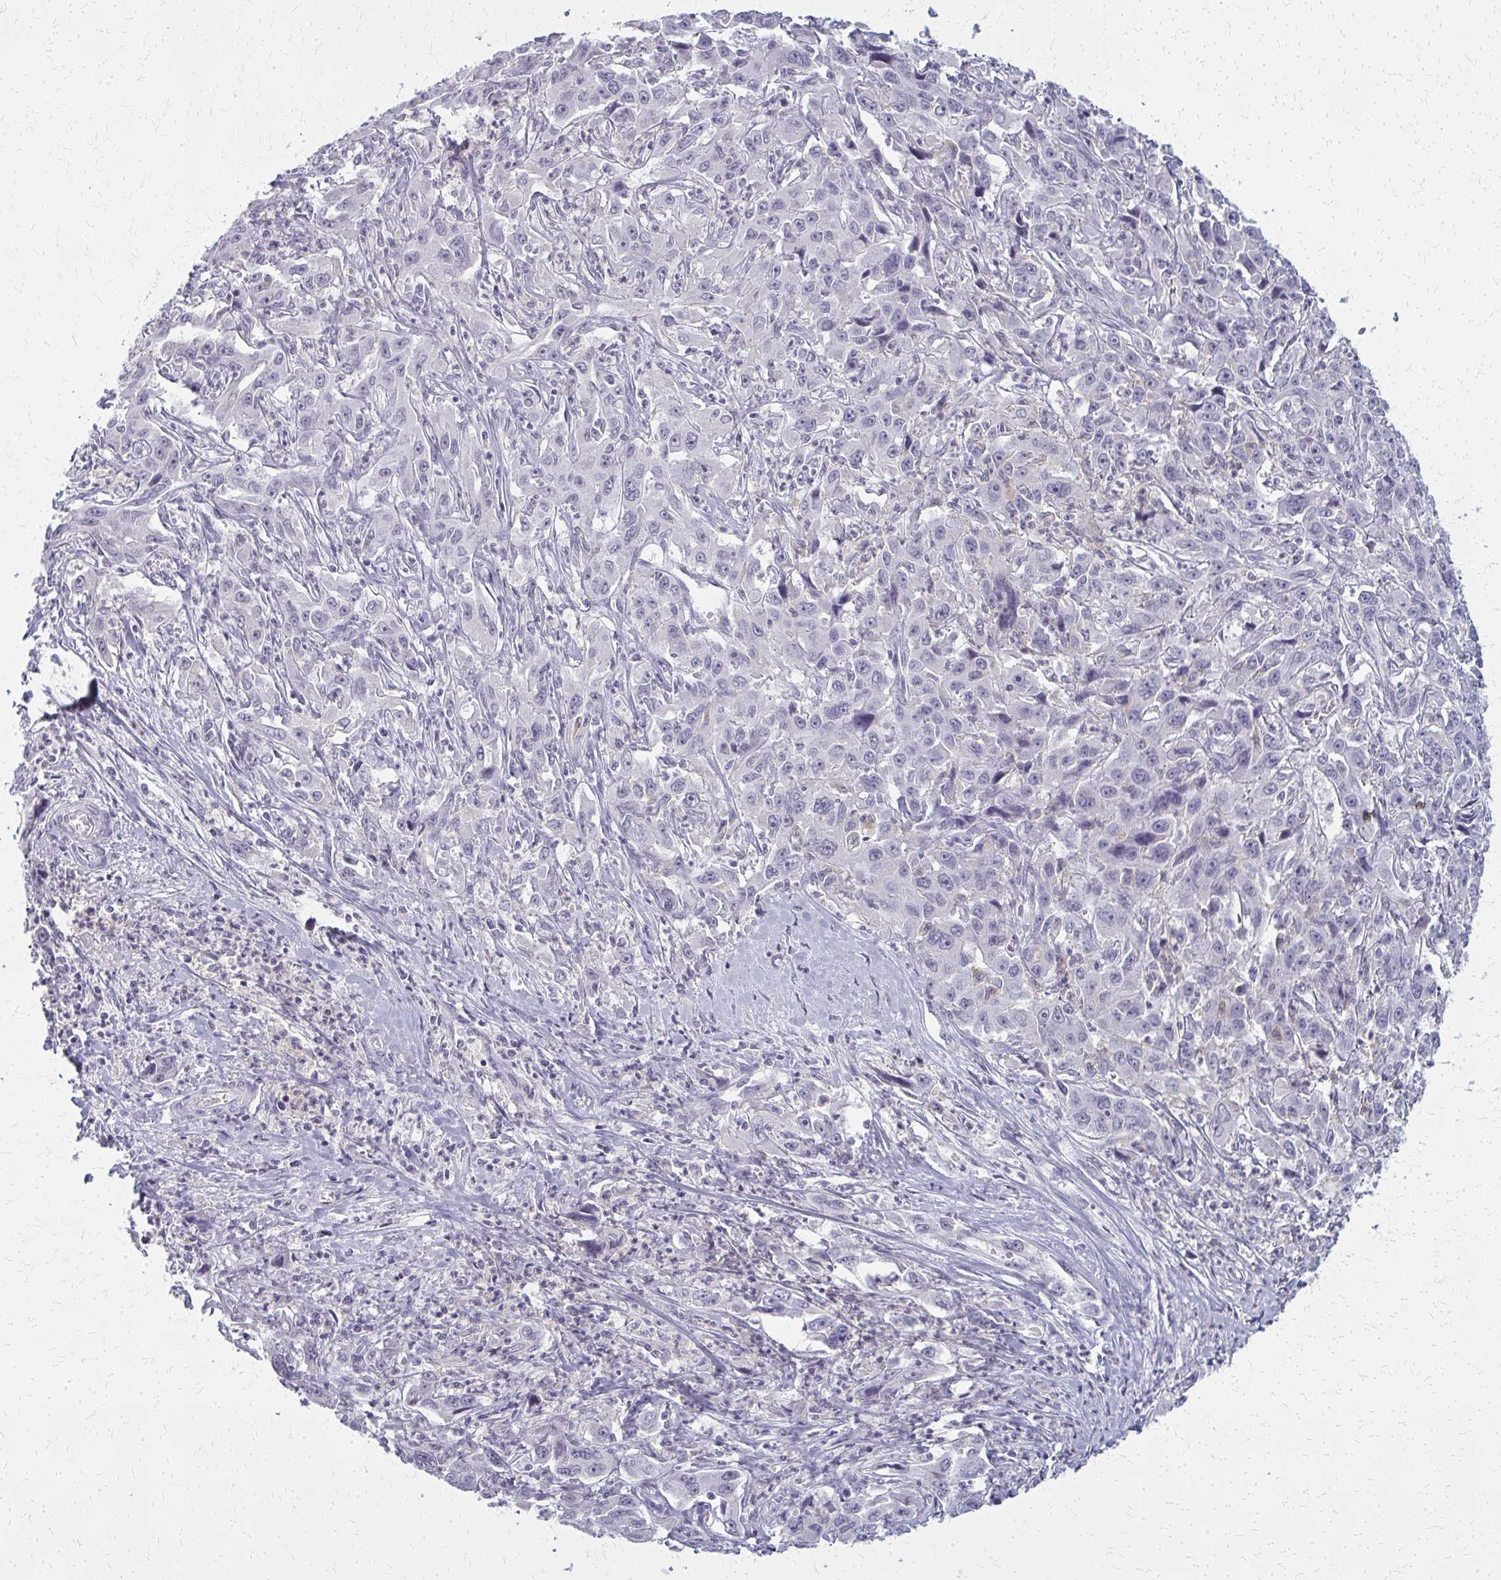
{"staining": {"intensity": "negative", "quantity": "none", "location": "none"}, "tissue": "liver cancer", "cell_type": "Tumor cells", "image_type": "cancer", "snomed": [{"axis": "morphology", "description": "Carcinoma, Hepatocellular, NOS"}, {"axis": "topography", "description": "Liver"}], "caption": "High magnification brightfield microscopy of liver hepatocellular carcinoma stained with DAB (brown) and counterstained with hematoxylin (blue): tumor cells show no significant positivity. (Brightfield microscopy of DAB (3,3'-diaminobenzidine) immunohistochemistry (IHC) at high magnification).", "gene": "CASQ2", "patient": {"sex": "male", "age": 63}}